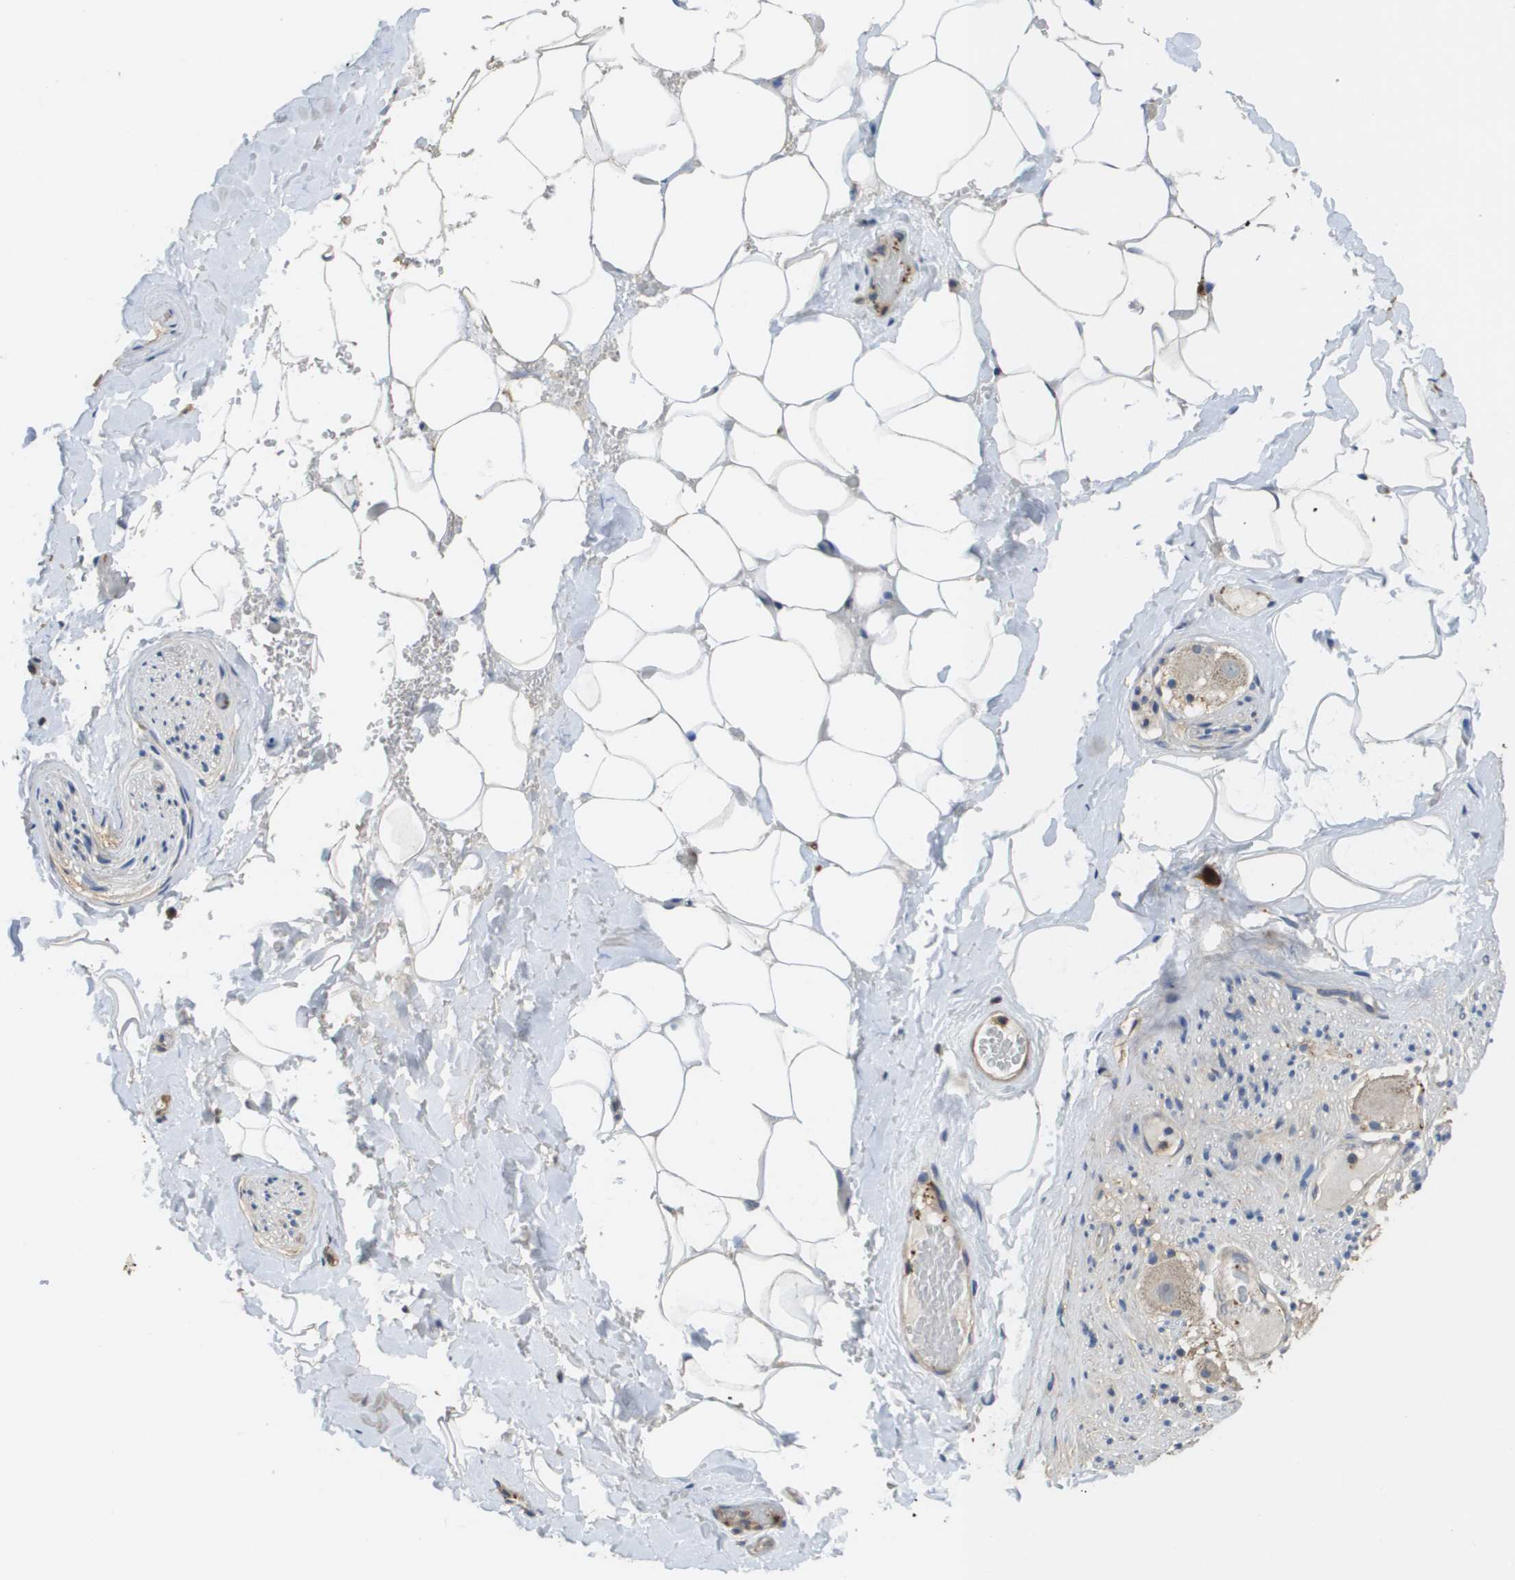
{"staining": {"intensity": "negative", "quantity": "none", "location": "none"}, "tissue": "adipose tissue", "cell_type": "Adipocytes", "image_type": "normal", "snomed": [{"axis": "morphology", "description": "Normal tissue, NOS"}, {"axis": "topography", "description": "Peripheral nerve tissue"}], "caption": "Immunohistochemical staining of benign human adipose tissue demonstrates no significant staining in adipocytes. (IHC, brightfield microscopy, high magnification).", "gene": "RAB27B", "patient": {"sex": "male", "age": 70}}